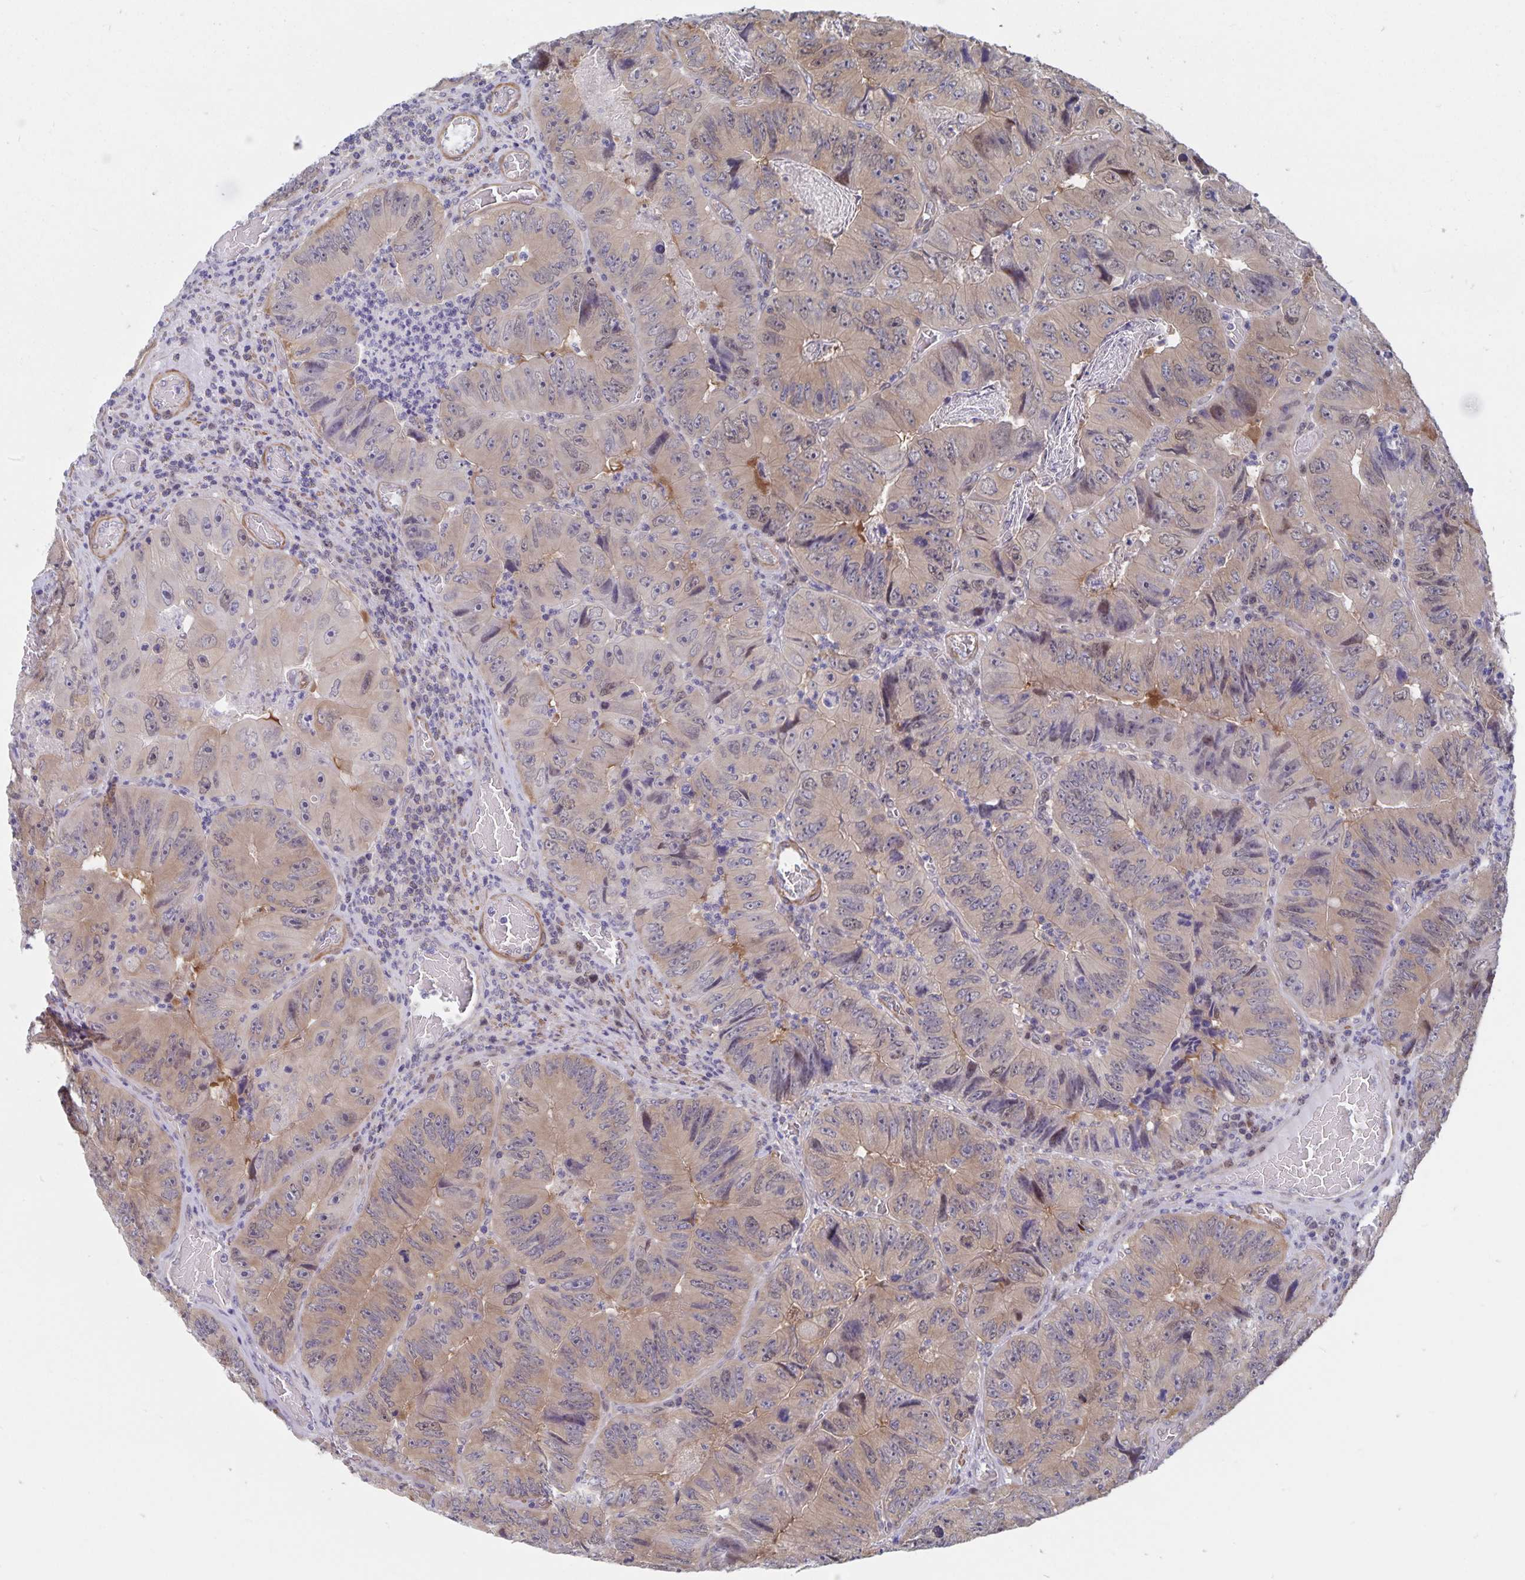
{"staining": {"intensity": "weak", "quantity": "<25%", "location": "cytoplasmic/membranous"}, "tissue": "colorectal cancer", "cell_type": "Tumor cells", "image_type": "cancer", "snomed": [{"axis": "morphology", "description": "Adenocarcinoma, NOS"}, {"axis": "topography", "description": "Colon"}], "caption": "Image shows no protein positivity in tumor cells of colorectal cancer tissue. The staining is performed using DAB (3,3'-diaminobenzidine) brown chromogen with nuclei counter-stained in using hematoxylin.", "gene": "BAG6", "patient": {"sex": "female", "age": 84}}